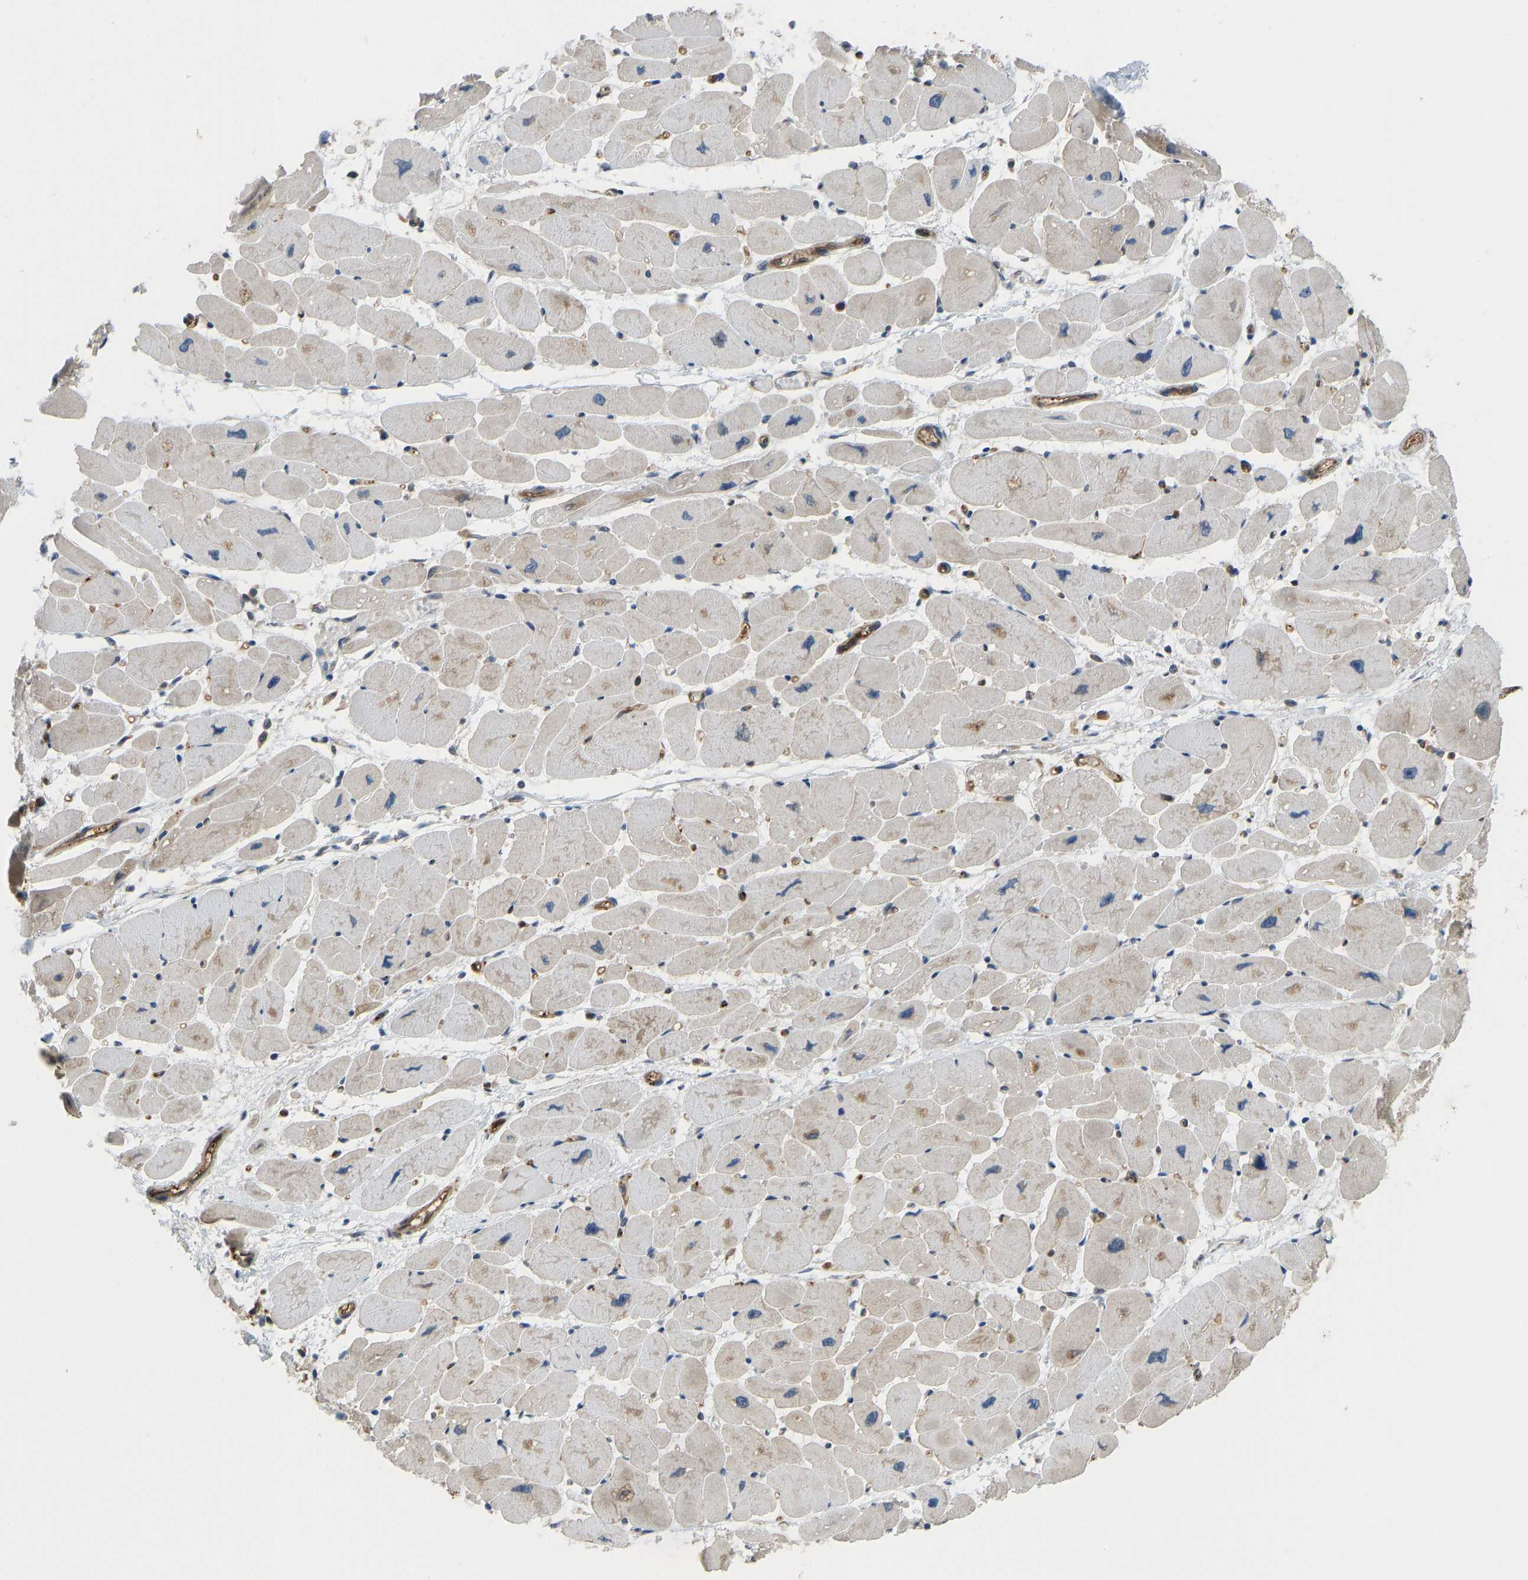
{"staining": {"intensity": "moderate", "quantity": "<25%", "location": "cytoplasmic/membranous"}, "tissue": "heart muscle", "cell_type": "Cardiomyocytes", "image_type": "normal", "snomed": [{"axis": "morphology", "description": "Normal tissue, NOS"}, {"axis": "topography", "description": "Heart"}], "caption": "This image reveals immunohistochemistry staining of normal human heart muscle, with low moderate cytoplasmic/membranous positivity in approximately <25% of cardiomyocytes.", "gene": "CCT8", "patient": {"sex": "female", "age": 54}}